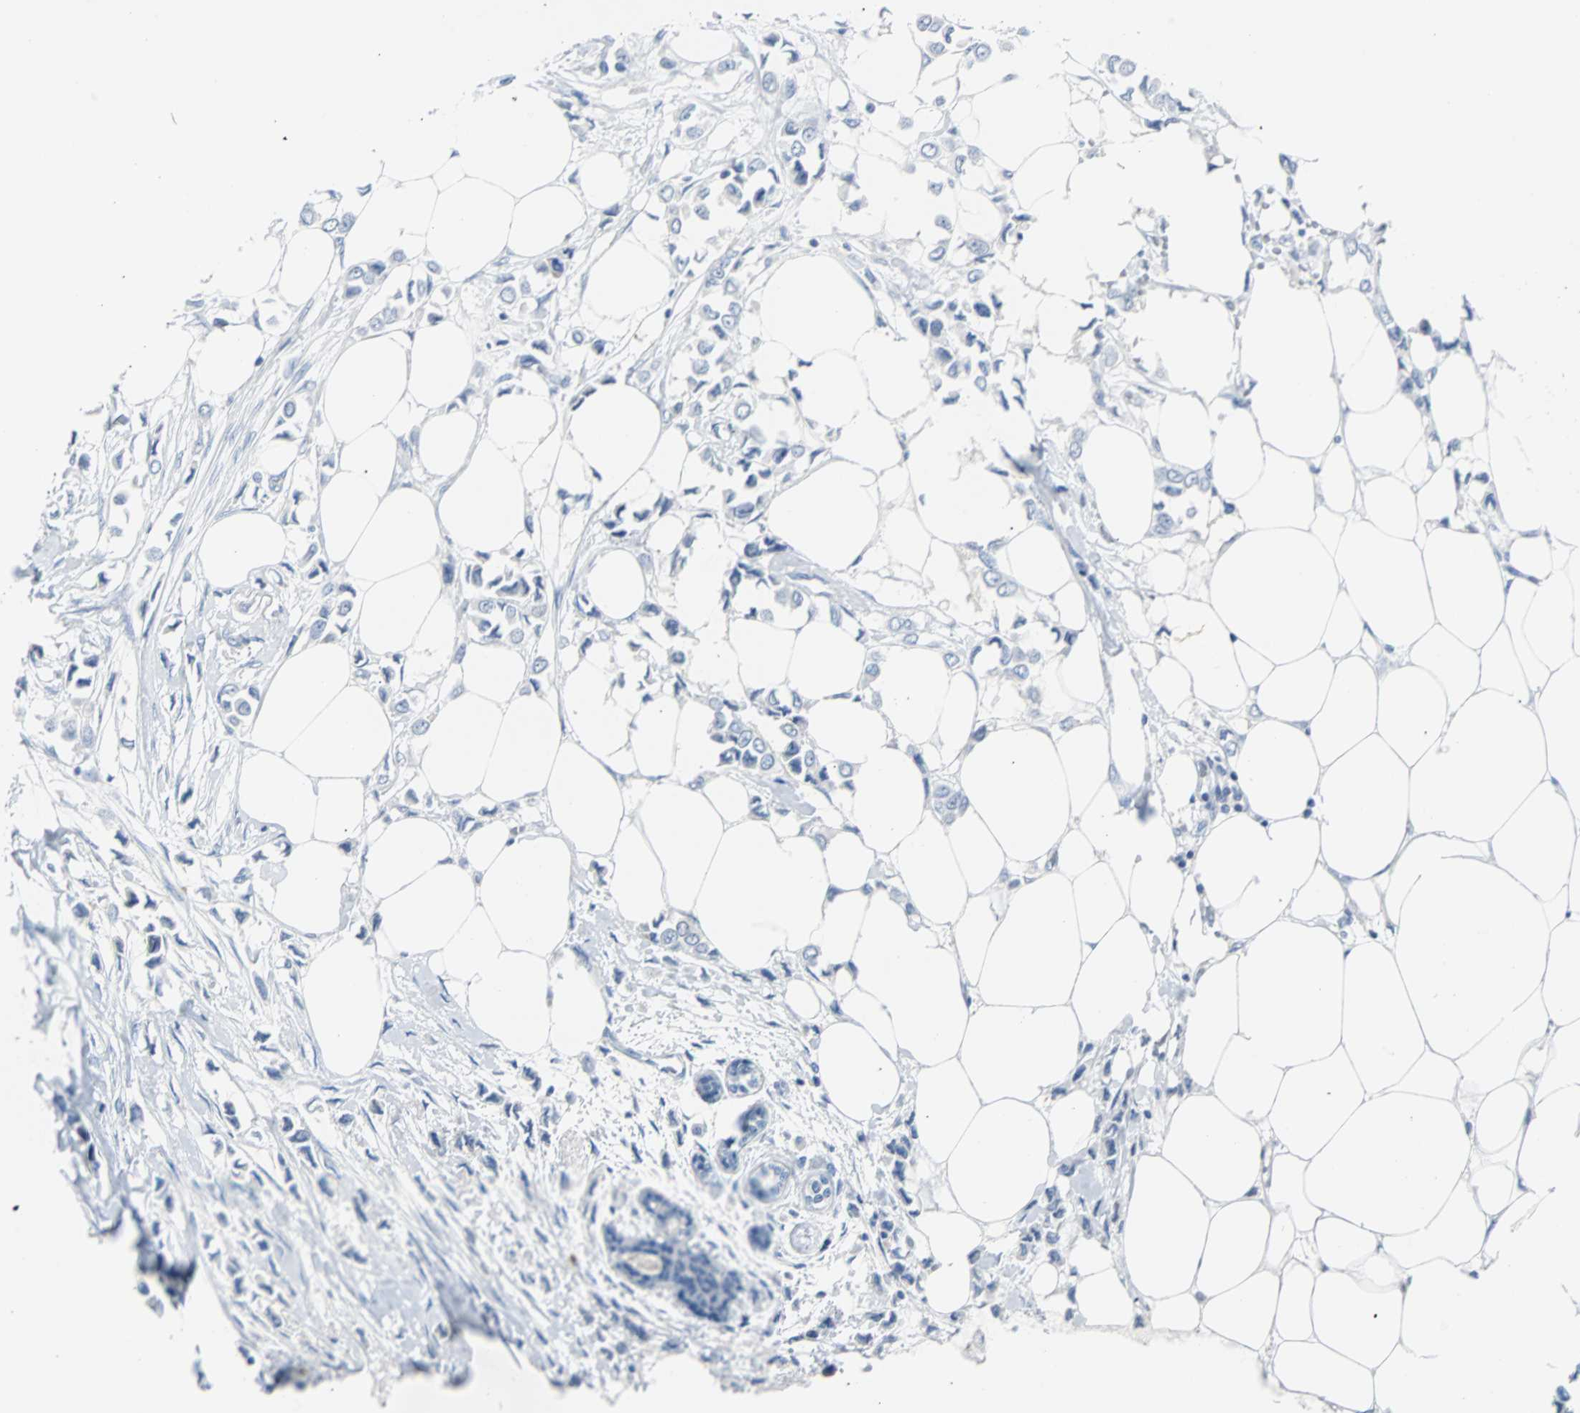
{"staining": {"intensity": "negative", "quantity": "none", "location": "none"}, "tissue": "breast cancer", "cell_type": "Tumor cells", "image_type": "cancer", "snomed": [{"axis": "morphology", "description": "Lobular carcinoma"}, {"axis": "topography", "description": "Breast"}], "caption": "Immunohistochemical staining of breast cancer demonstrates no significant staining in tumor cells.", "gene": "RASA1", "patient": {"sex": "female", "age": 51}}